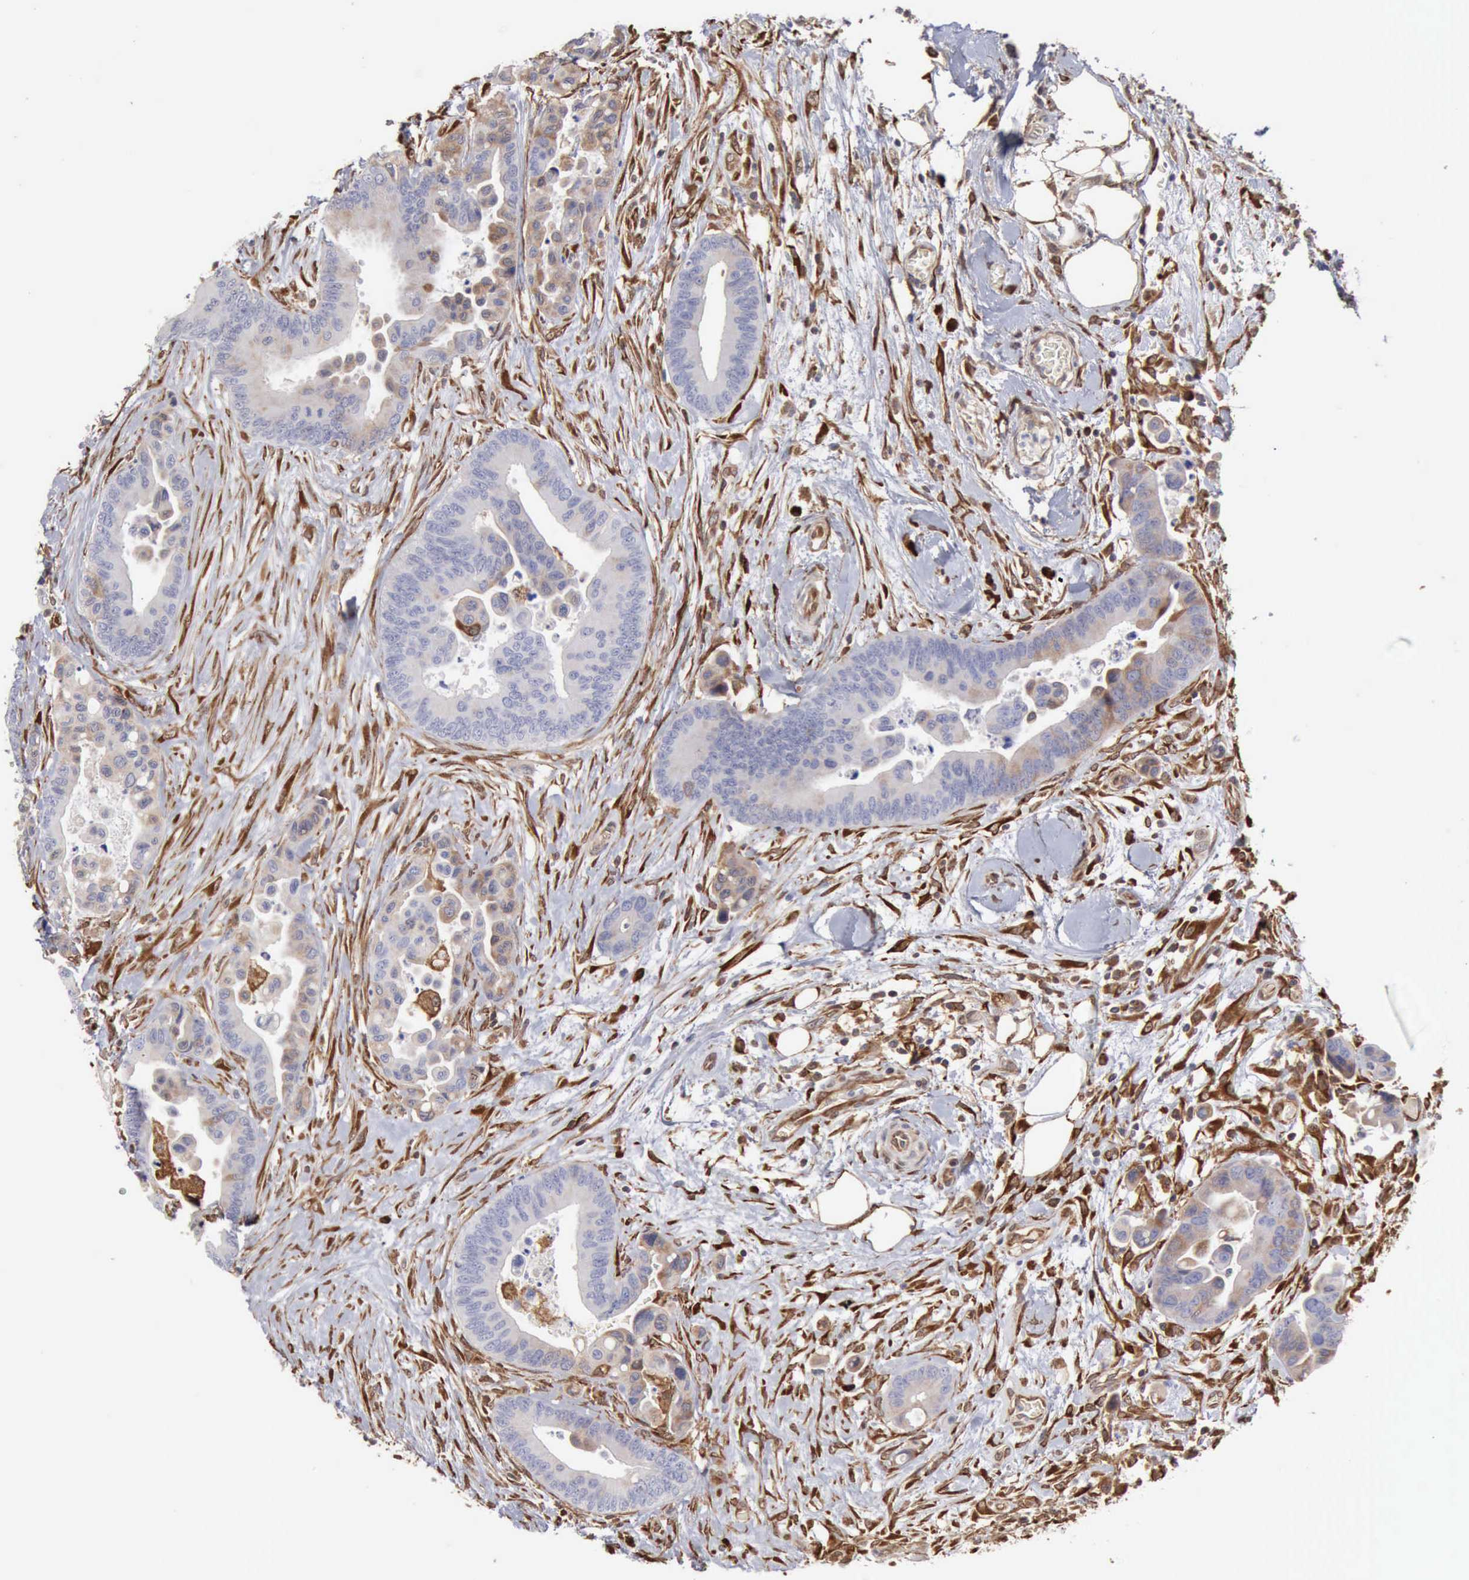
{"staining": {"intensity": "weak", "quantity": "25%-75%", "location": "cytoplasmic/membranous"}, "tissue": "colorectal cancer", "cell_type": "Tumor cells", "image_type": "cancer", "snomed": [{"axis": "morphology", "description": "Adenocarcinoma, NOS"}, {"axis": "topography", "description": "Colon"}], "caption": "Colorectal cancer stained with a brown dye shows weak cytoplasmic/membranous positive staining in about 25%-75% of tumor cells.", "gene": "APOL2", "patient": {"sex": "male", "age": 82}}